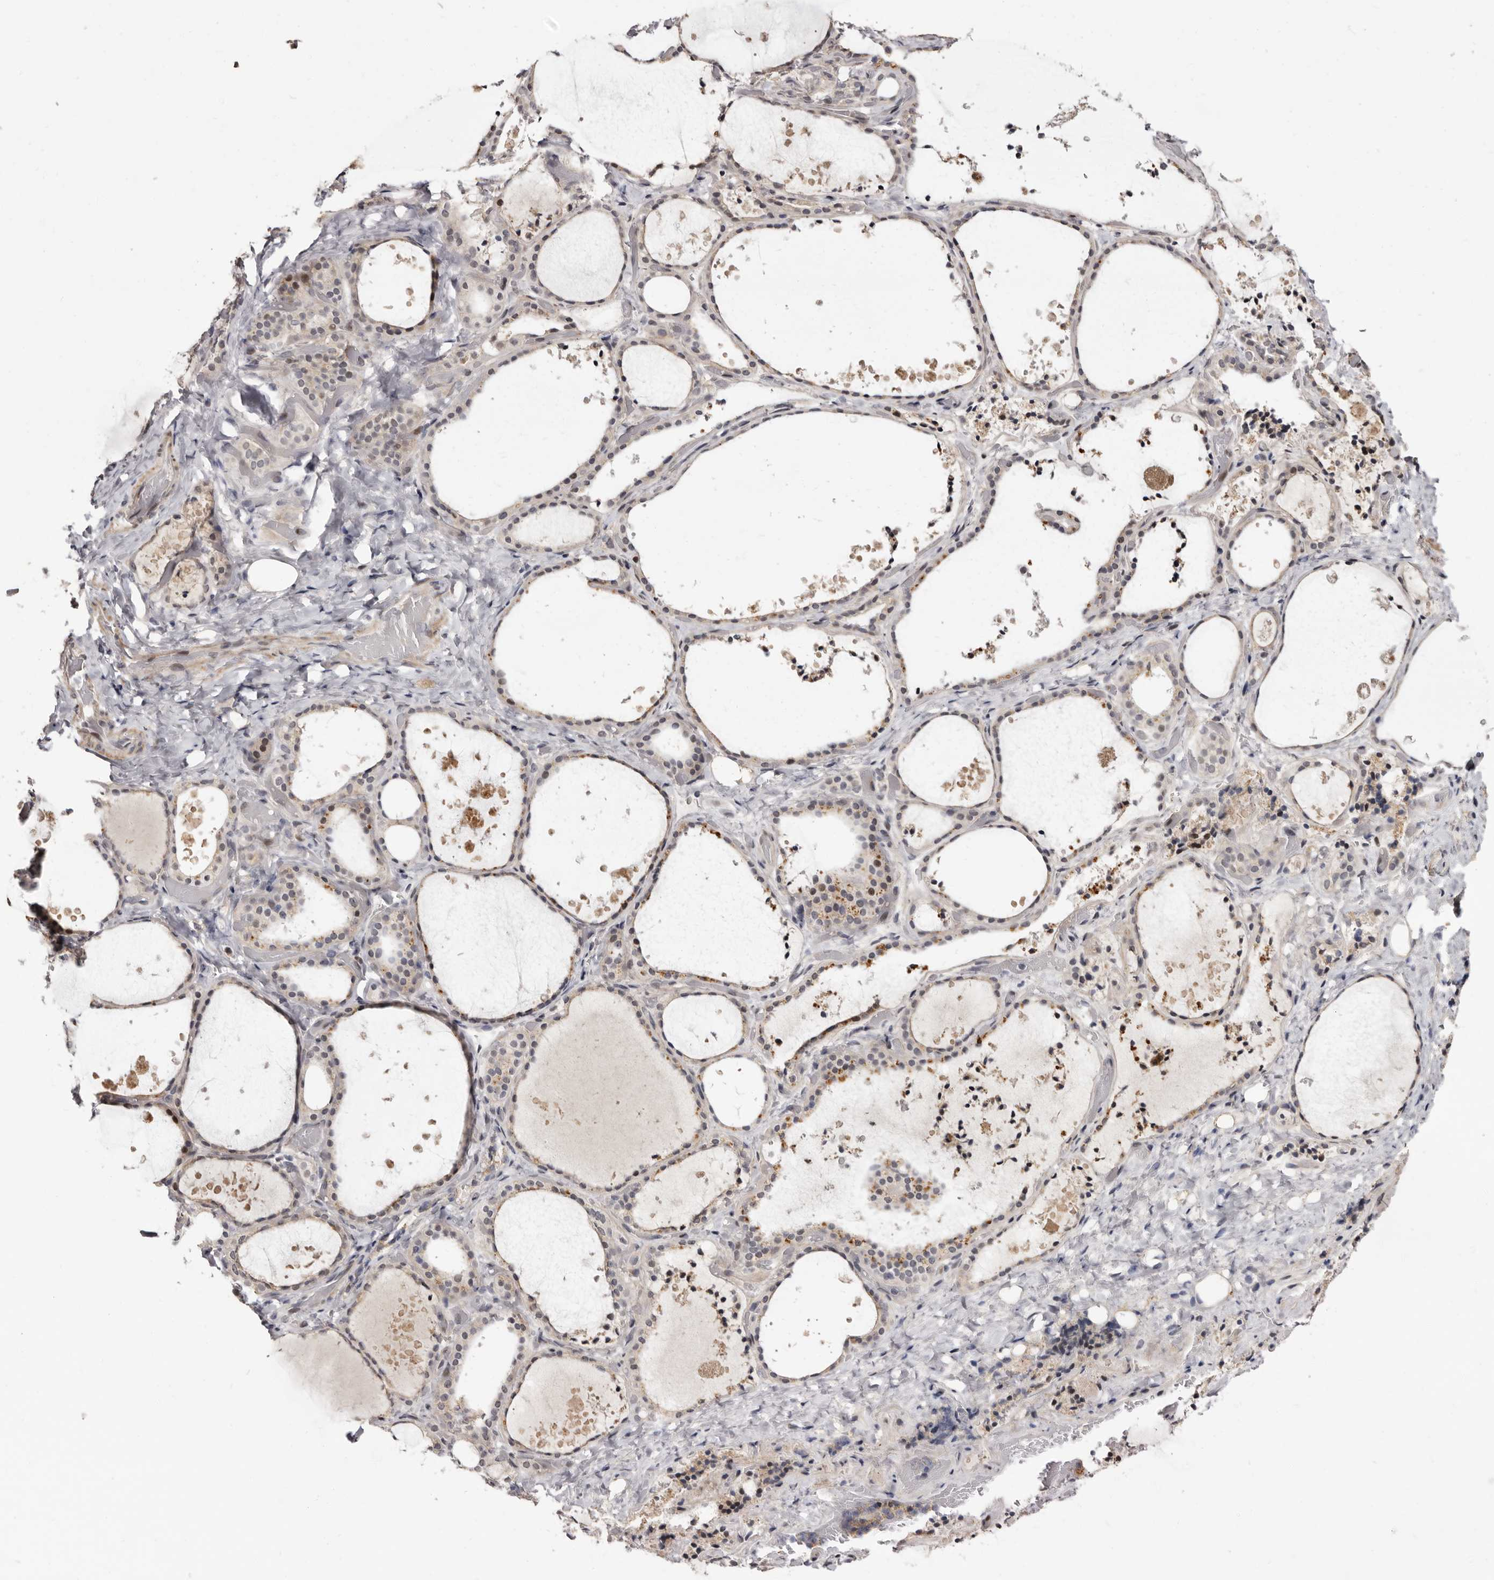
{"staining": {"intensity": "weak", "quantity": "25%-75%", "location": "cytoplasmic/membranous"}, "tissue": "thyroid gland", "cell_type": "Glandular cells", "image_type": "normal", "snomed": [{"axis": "morphology", "description": "Normal tissue, NOS"}, {"axis": "topography", "description": "Thyroid gland"}], "caption": "Glandular cells exhibit low levels of weak cytoplasmic/membranous positivity in about 25%-75% of cells in normal human thyroid gland.", "gene": "ZNF326", "patient": {"sex": "female", "age": 44}}